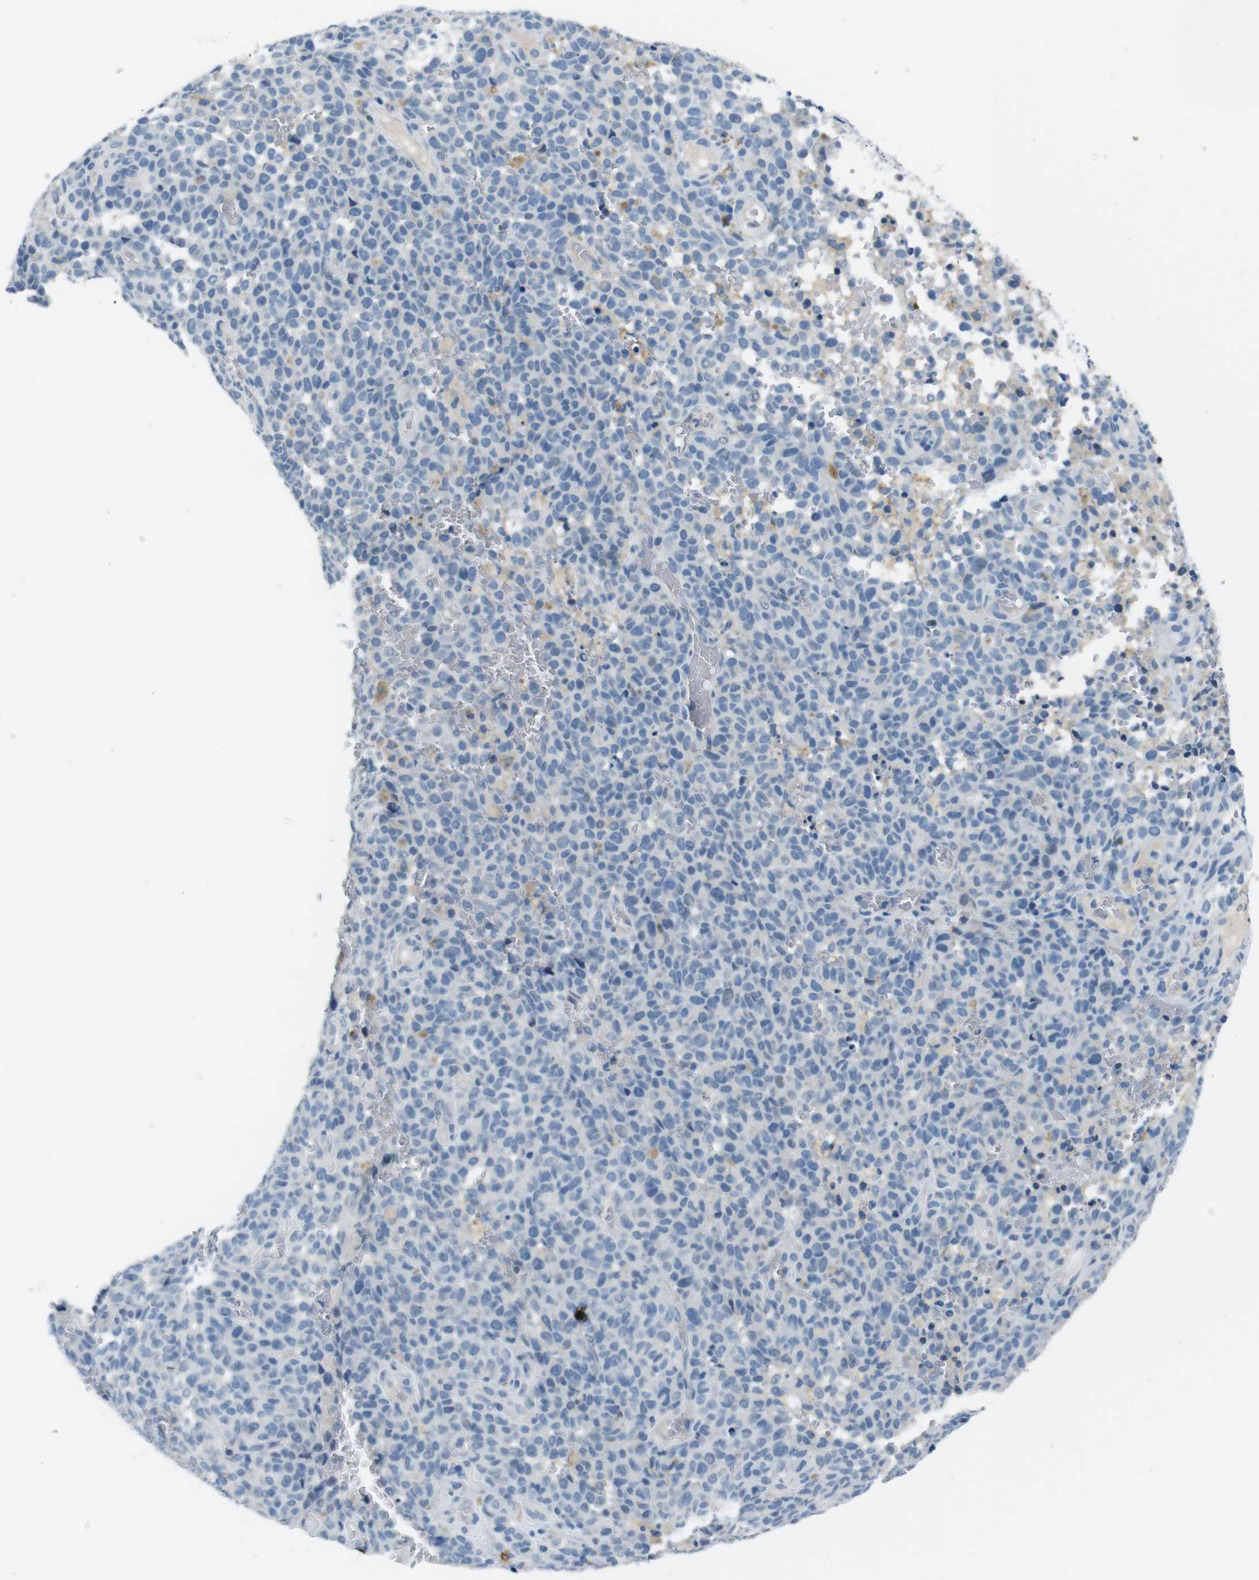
{"staining": {"intensity": "negative", "quantity": "none", "location": "none"}, "tissue": "melanoma", "cell_type": "Tumor cells", "image_type": "cancer", "snomed": [{"axis": "morphology", "description": "Malignant melanoma, NOS"}, {"axis": "topography", "description": "Skin"}], "caption": "Immunohistochemistry image of neoplastic tissue: human malignant melanoma stained with DAB reveals no significant protein positivity in tumor cells. (Immunohistochemistry (ihc), brightfield microscopy, high magnification).", "gene": "HRH2", "patient": {"sex": "female", "age": 82}}